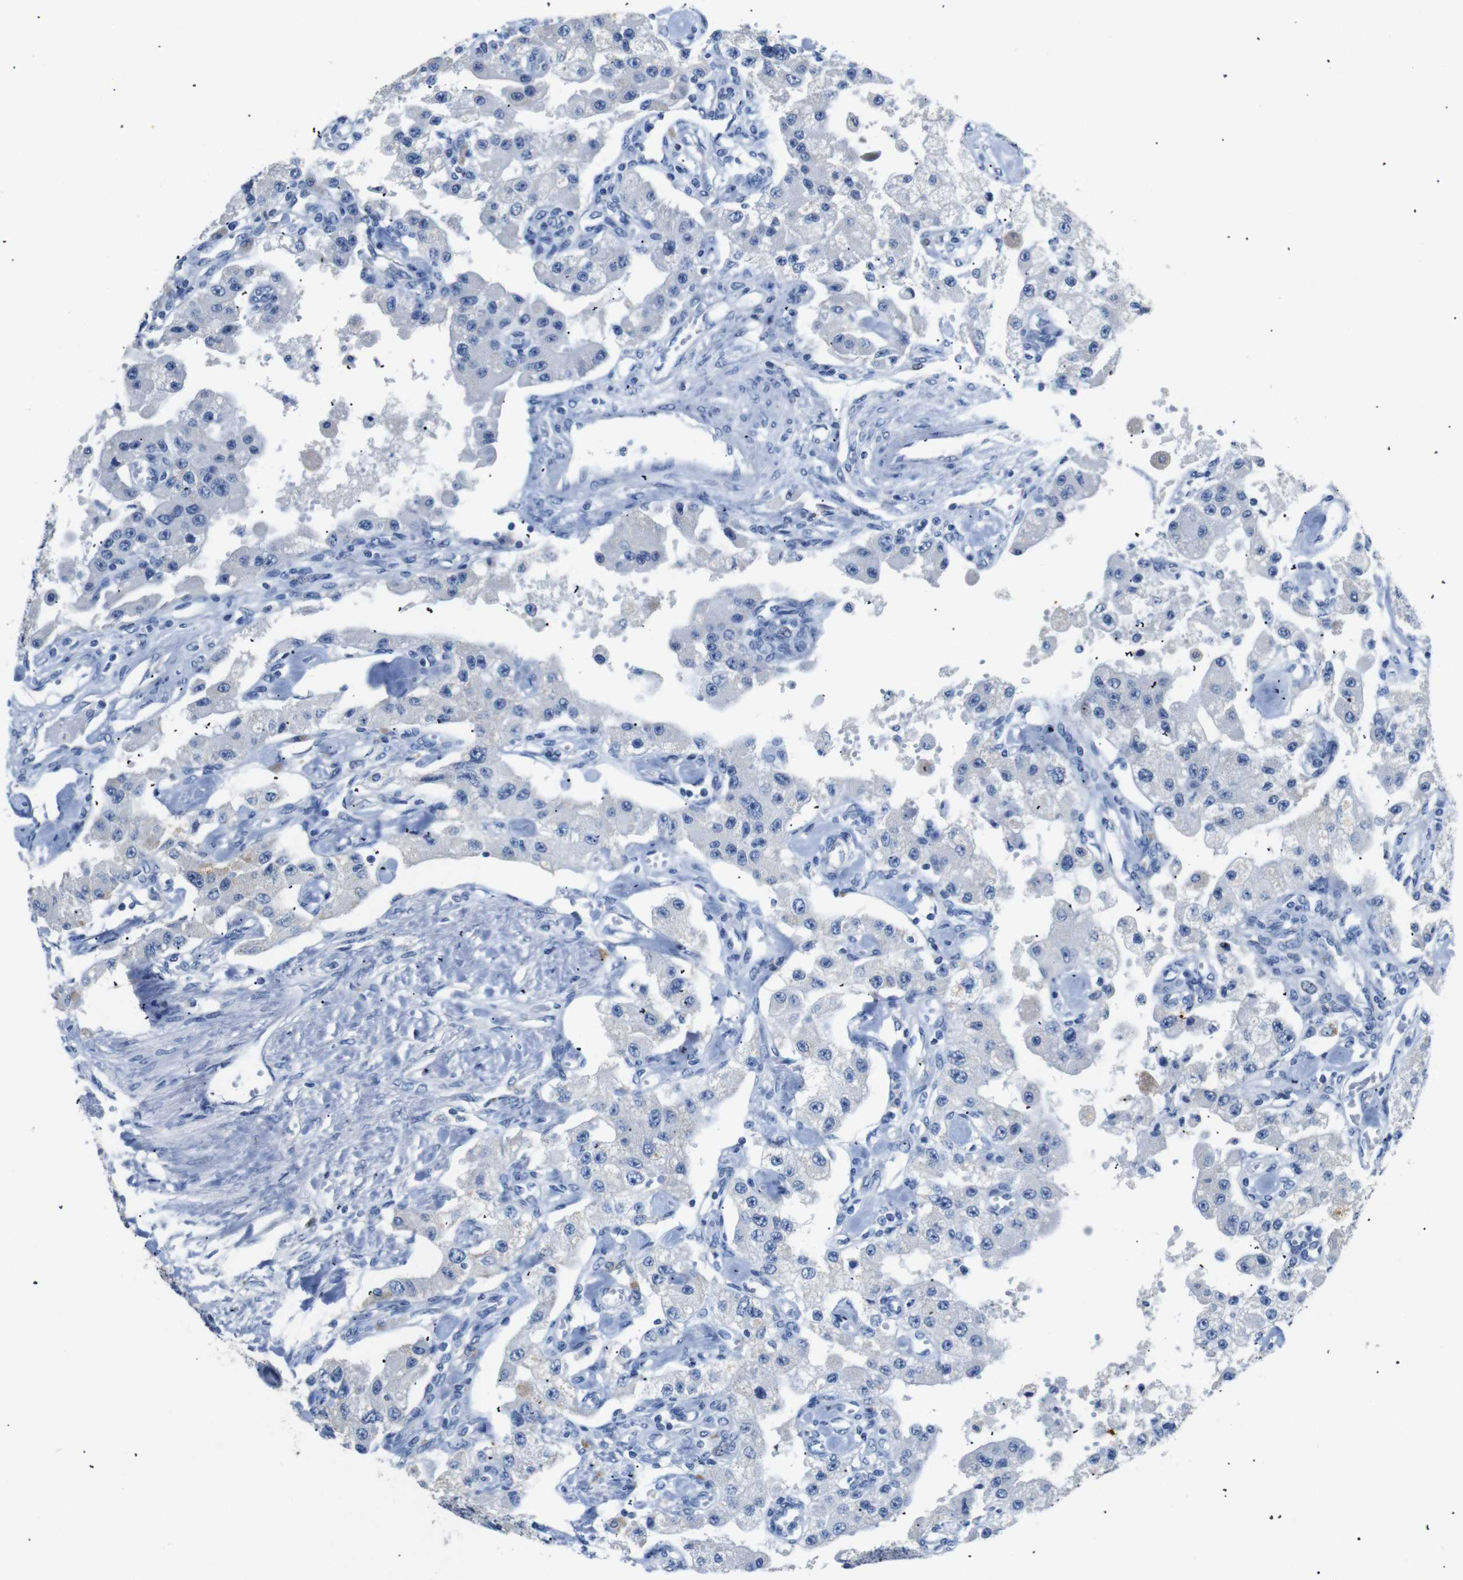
{"staining": {"intensity": "negative", "quantity": "none", "location": "none"}, "tissue": "carcinoid", "cell_type": "Tumor cells", "image_type": "cancer", "snomed": [{"axis": "morphology", "description": "Carcinoid, malignant, NOS"}, {"axis": "topography", "description": "Pancreas"}], "caption": "Histopathology image shows no significant protein expression in tumor cells of carcinoid (malignant).", "gene": "INCENP", "patient": {"sex": "male", "age": 41}}